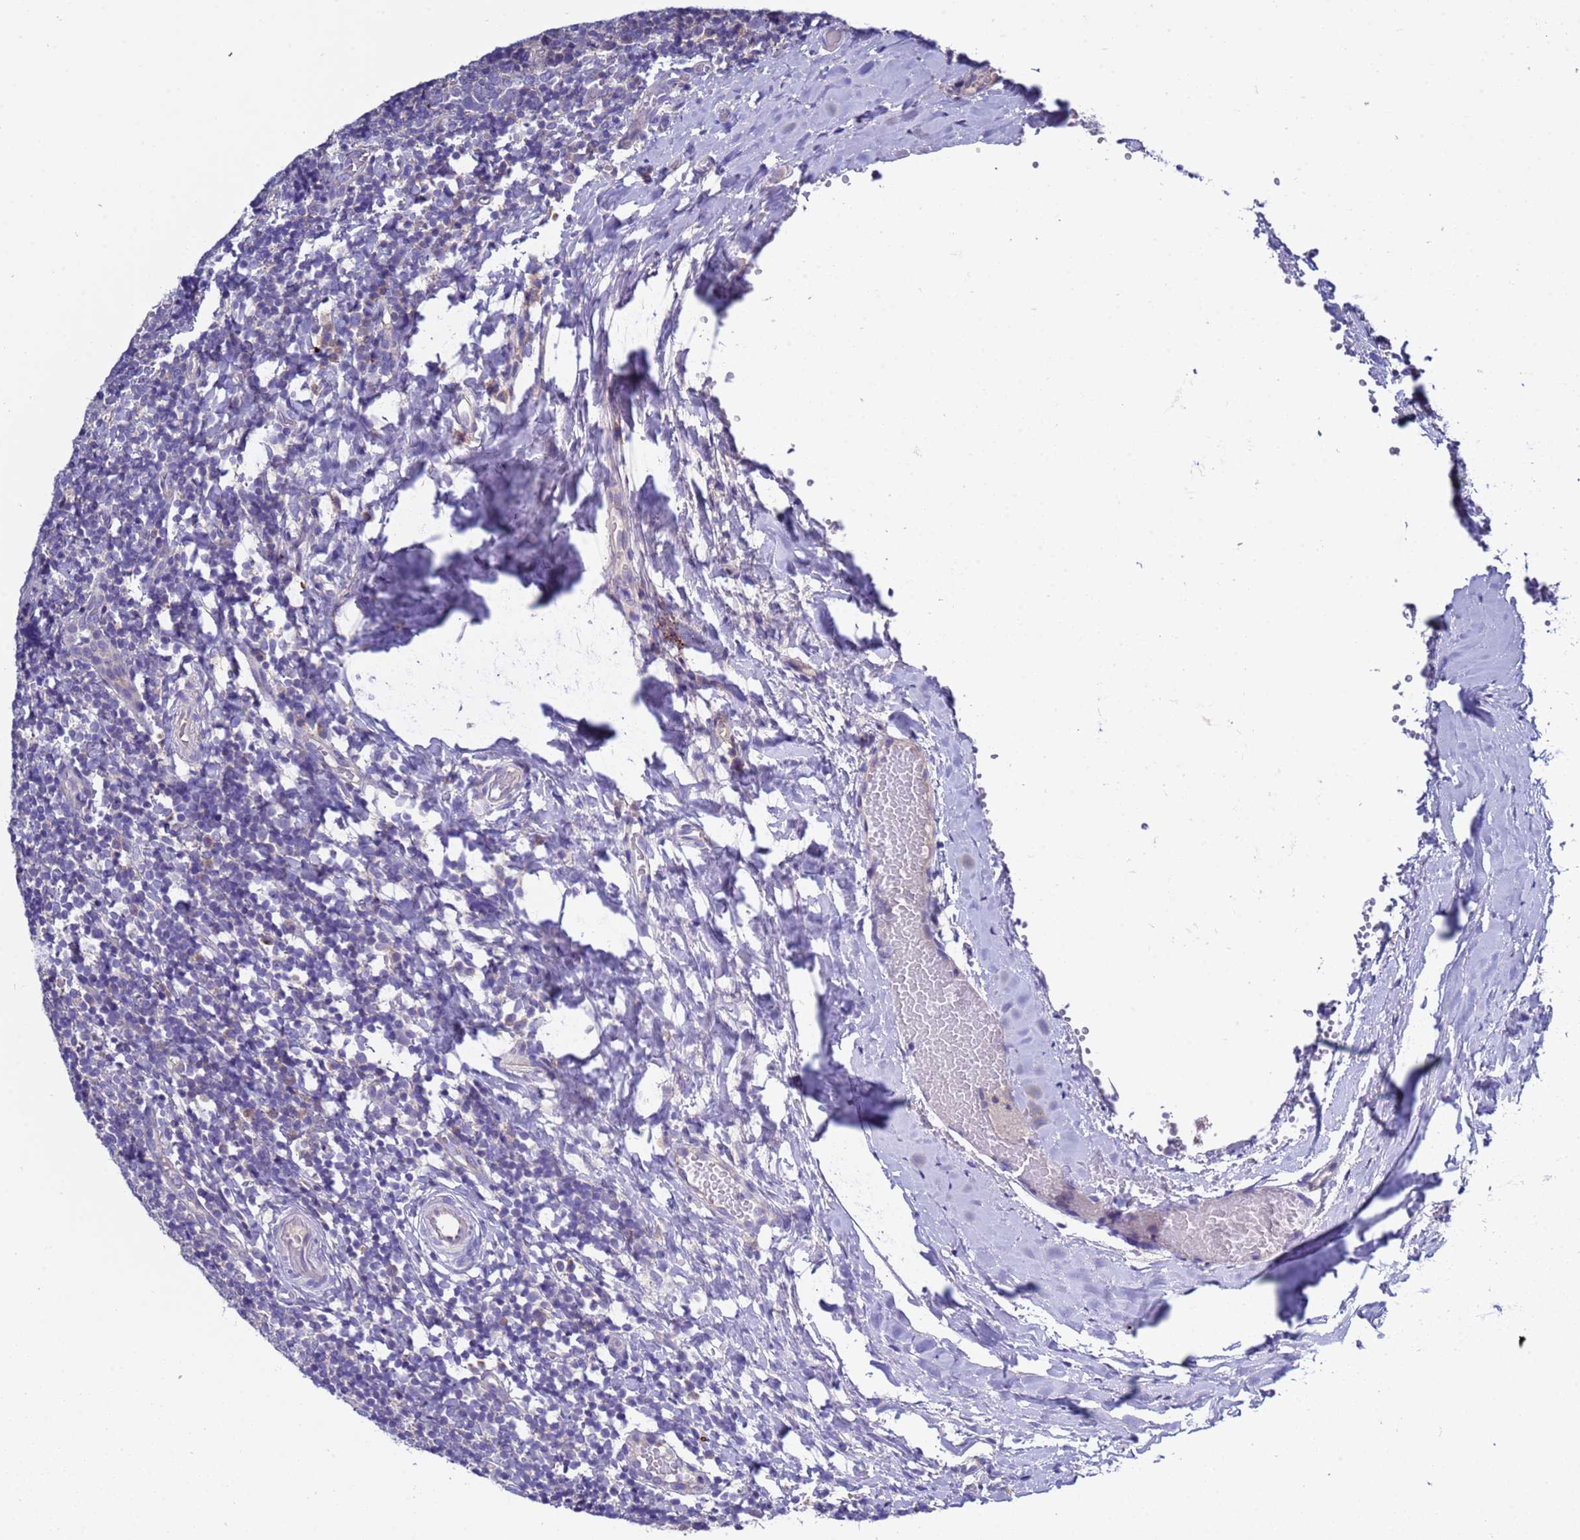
{"staining": {"intensity": "negative", "quantity": "none", "location": "none"}, "tissue": "tonsil", "cell_type": "Germinal center cells", "image_type": "normal", "snomed": [{"axis": "morphology", "description": "Normal tissue, NOS"}, {"axis": "topography", "description": "Tonsil"}], "caption": "Human tonsil stained for a protein using immunohistochemistry demonstrates no staining in germinal center cells.", "gene": "RC3H2", "patient": {"sex": "female", "age": 19}}